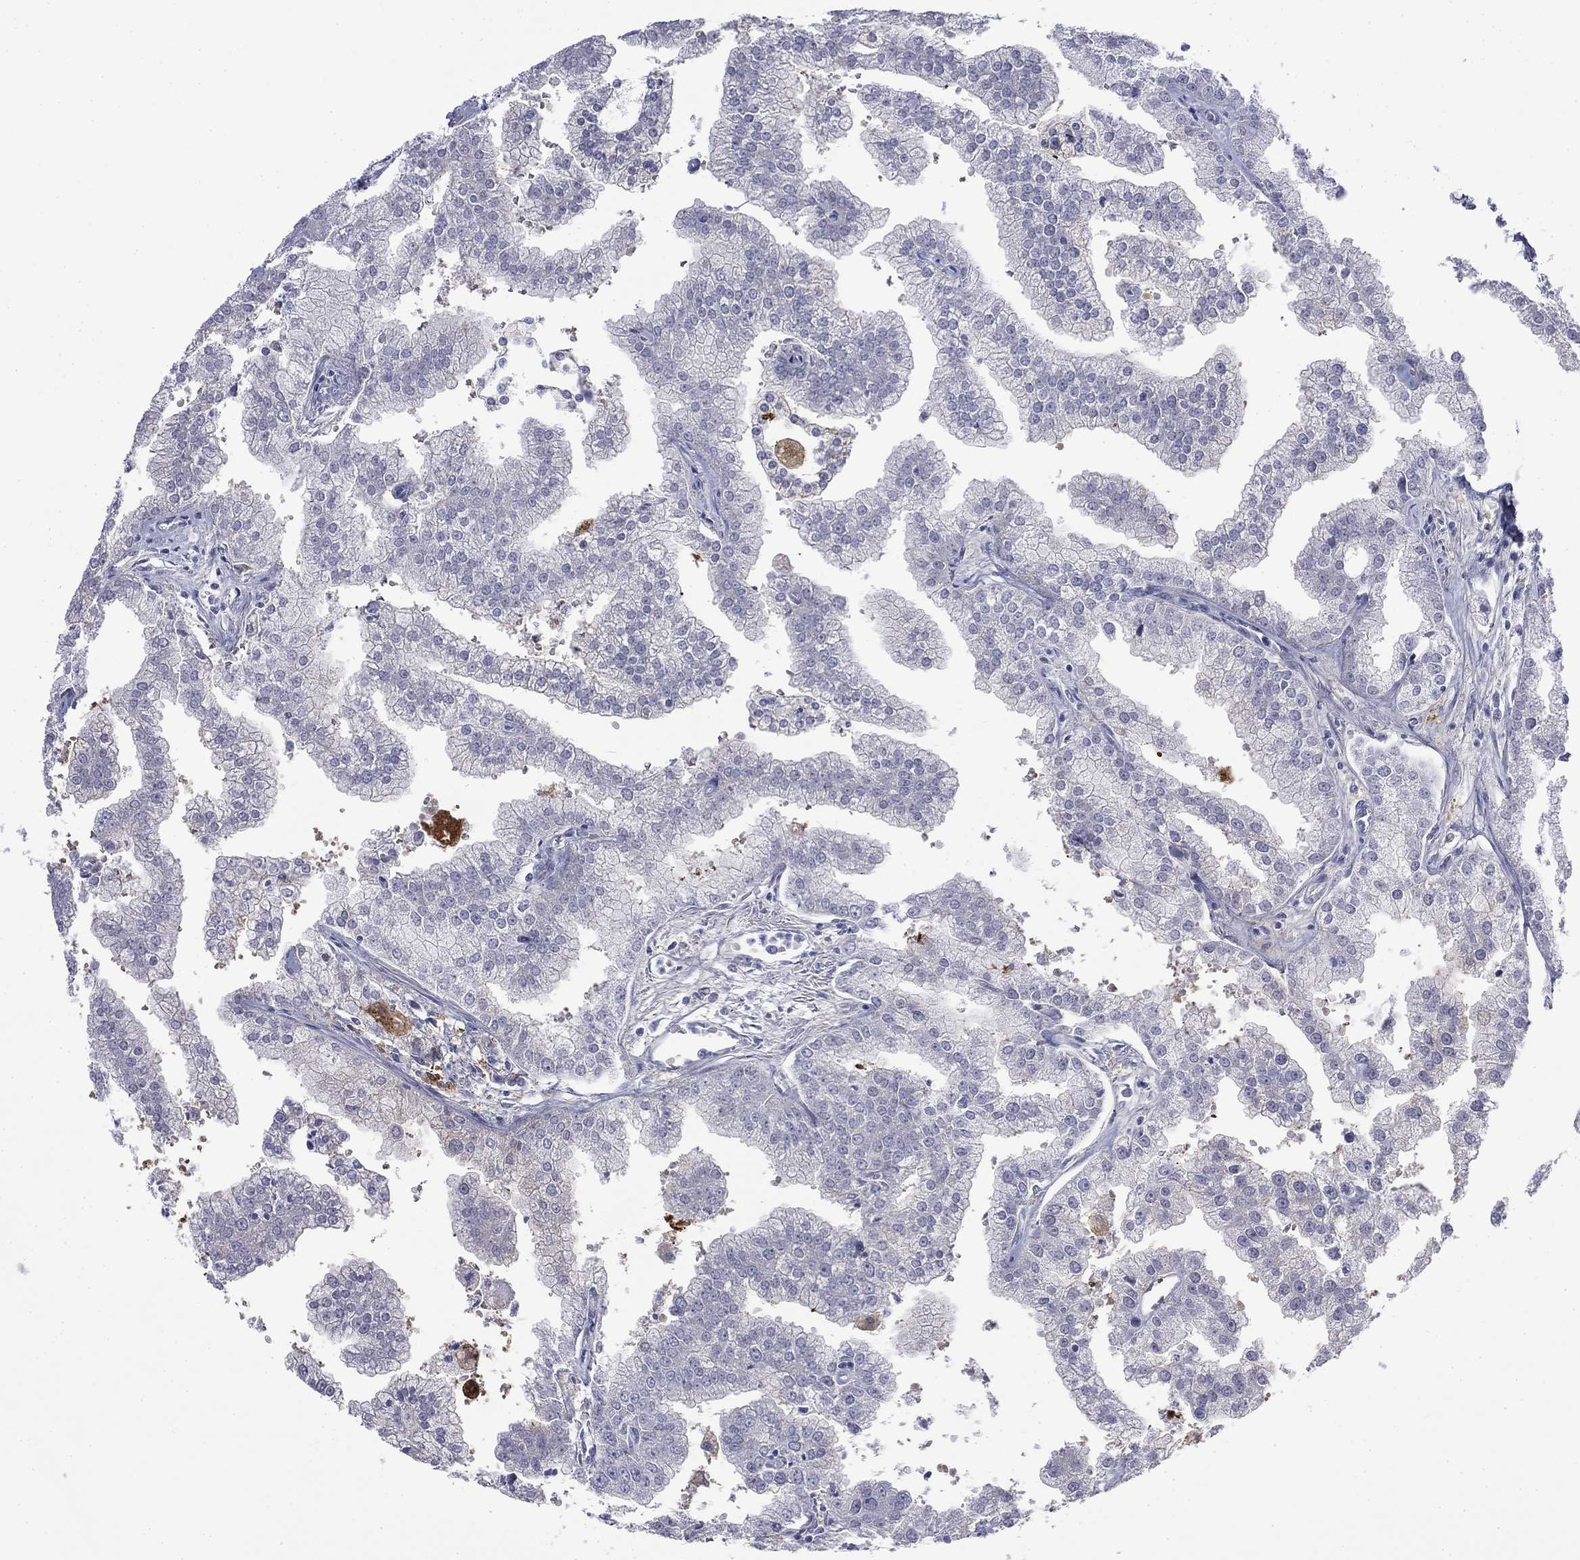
{"staining": {"intensity": "negative", "quantity": "none", "location": "none"}, "tissue": "prostate cancer", "cell_type": "Tumor cells", "image_type": "cancer", "snomed": [{"axis": "morphology", "description": "Adenocarcinoma, NOS"}, {"axis": "topography", "description": "Prostate"}], "caption": "Tumor cells are negative for protein expression in human prostate cancer (adenocarcinoma).", "gene": "BCL2L14", "patient": {"sex": "male", "age": 70}}